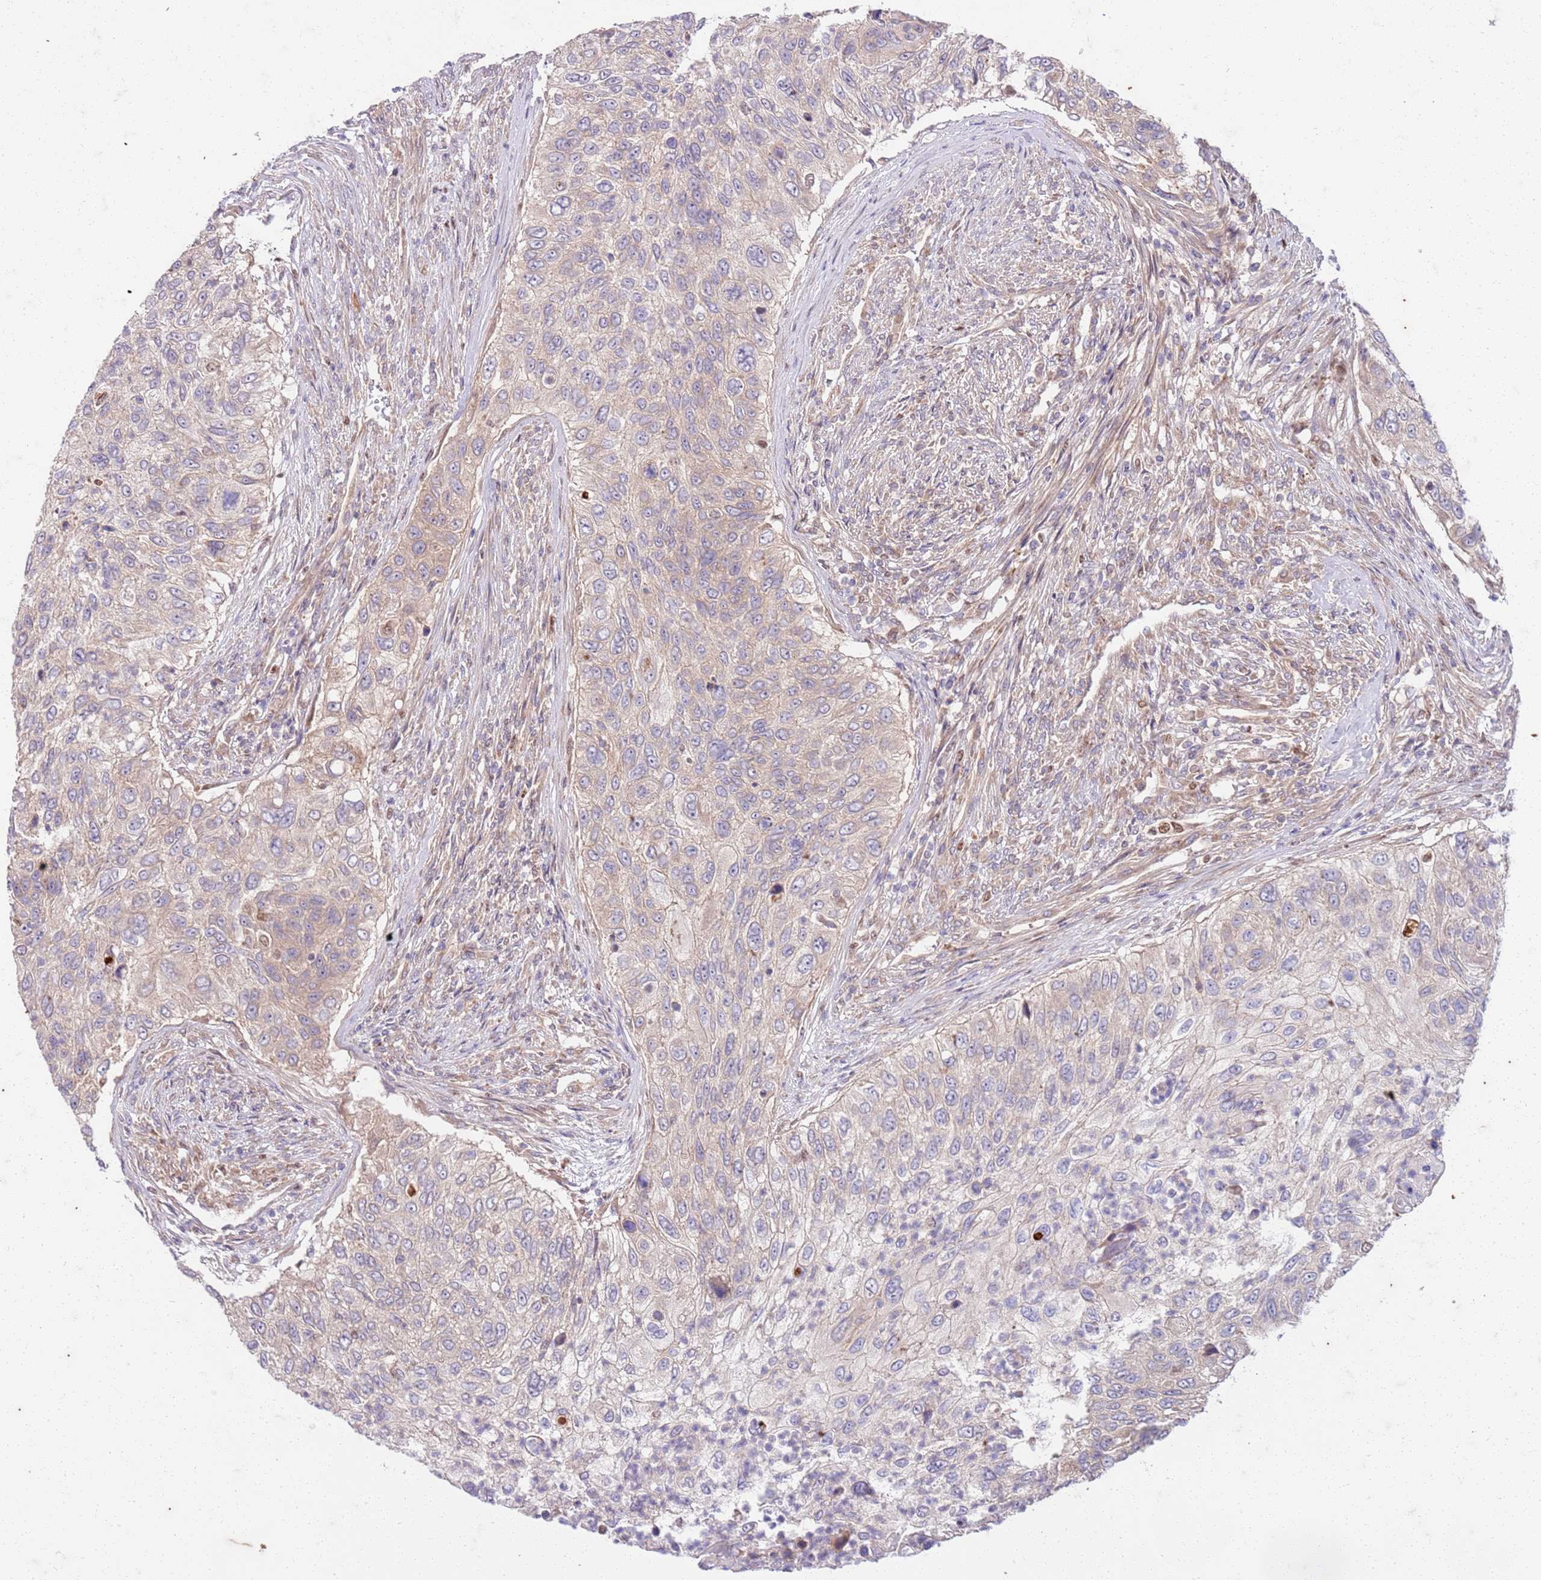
{"staining": {"intensity": "weak", "quantity": "<25%", "location": "cytoplasmic/membranous"}, "tissue": "urothelial cancer", "cell_type": "Tumor cells", "image_type": "cancer", "snomed": [{"axis": "morphology", "description": "Urothelial carcinoma, High grade"}, {"axis": "topography", "description": "Urinary bladder"}], "caption": "A high-resolution photomicrograph shows immunohistochemistry staining of urothelial cancer, which displays no significant staining in tumor cells.", "gene": "OSBP", "patient": {"sex": "female", "age": 60}}